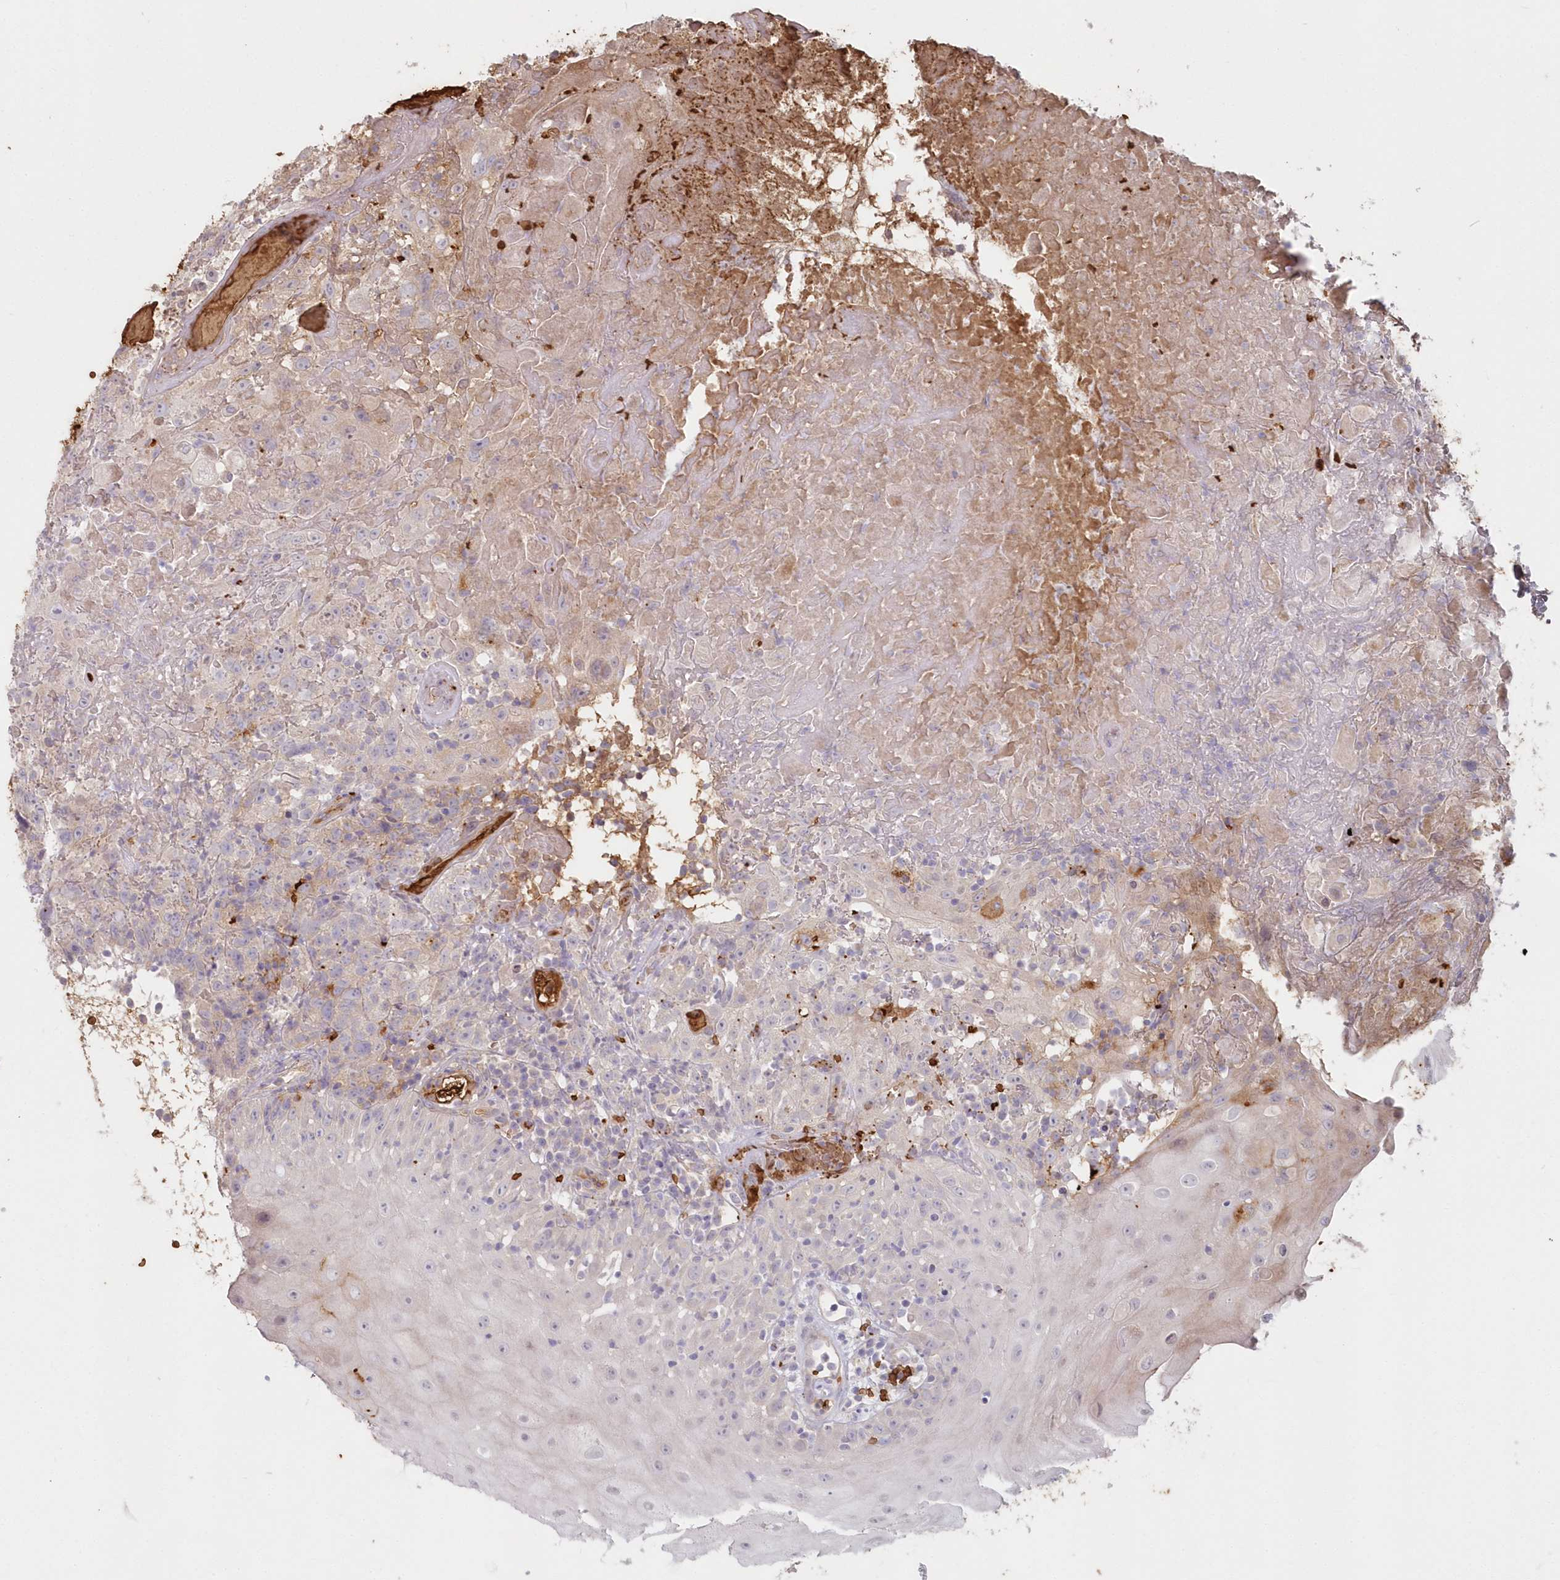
{"staining": {"intensity": "negative", "quantity": "none", "location": "none"}, "tissue": "oral mucosa", "cell_type": "Squamous epithelial cells", "image_type": "normal", "snomed": [{"axis": "morphology", "description": "Normal tissue, NOS"}, {"axis": "topography", "description": "Oral tissue"}], "caption": "High power microscopy micrograph of an IHC image of normal oral mucosa, revealing no significant staining in squamous epithelial cells.", "gene": "SERINC1", "patient": {"sex": "male", "age": 60}}